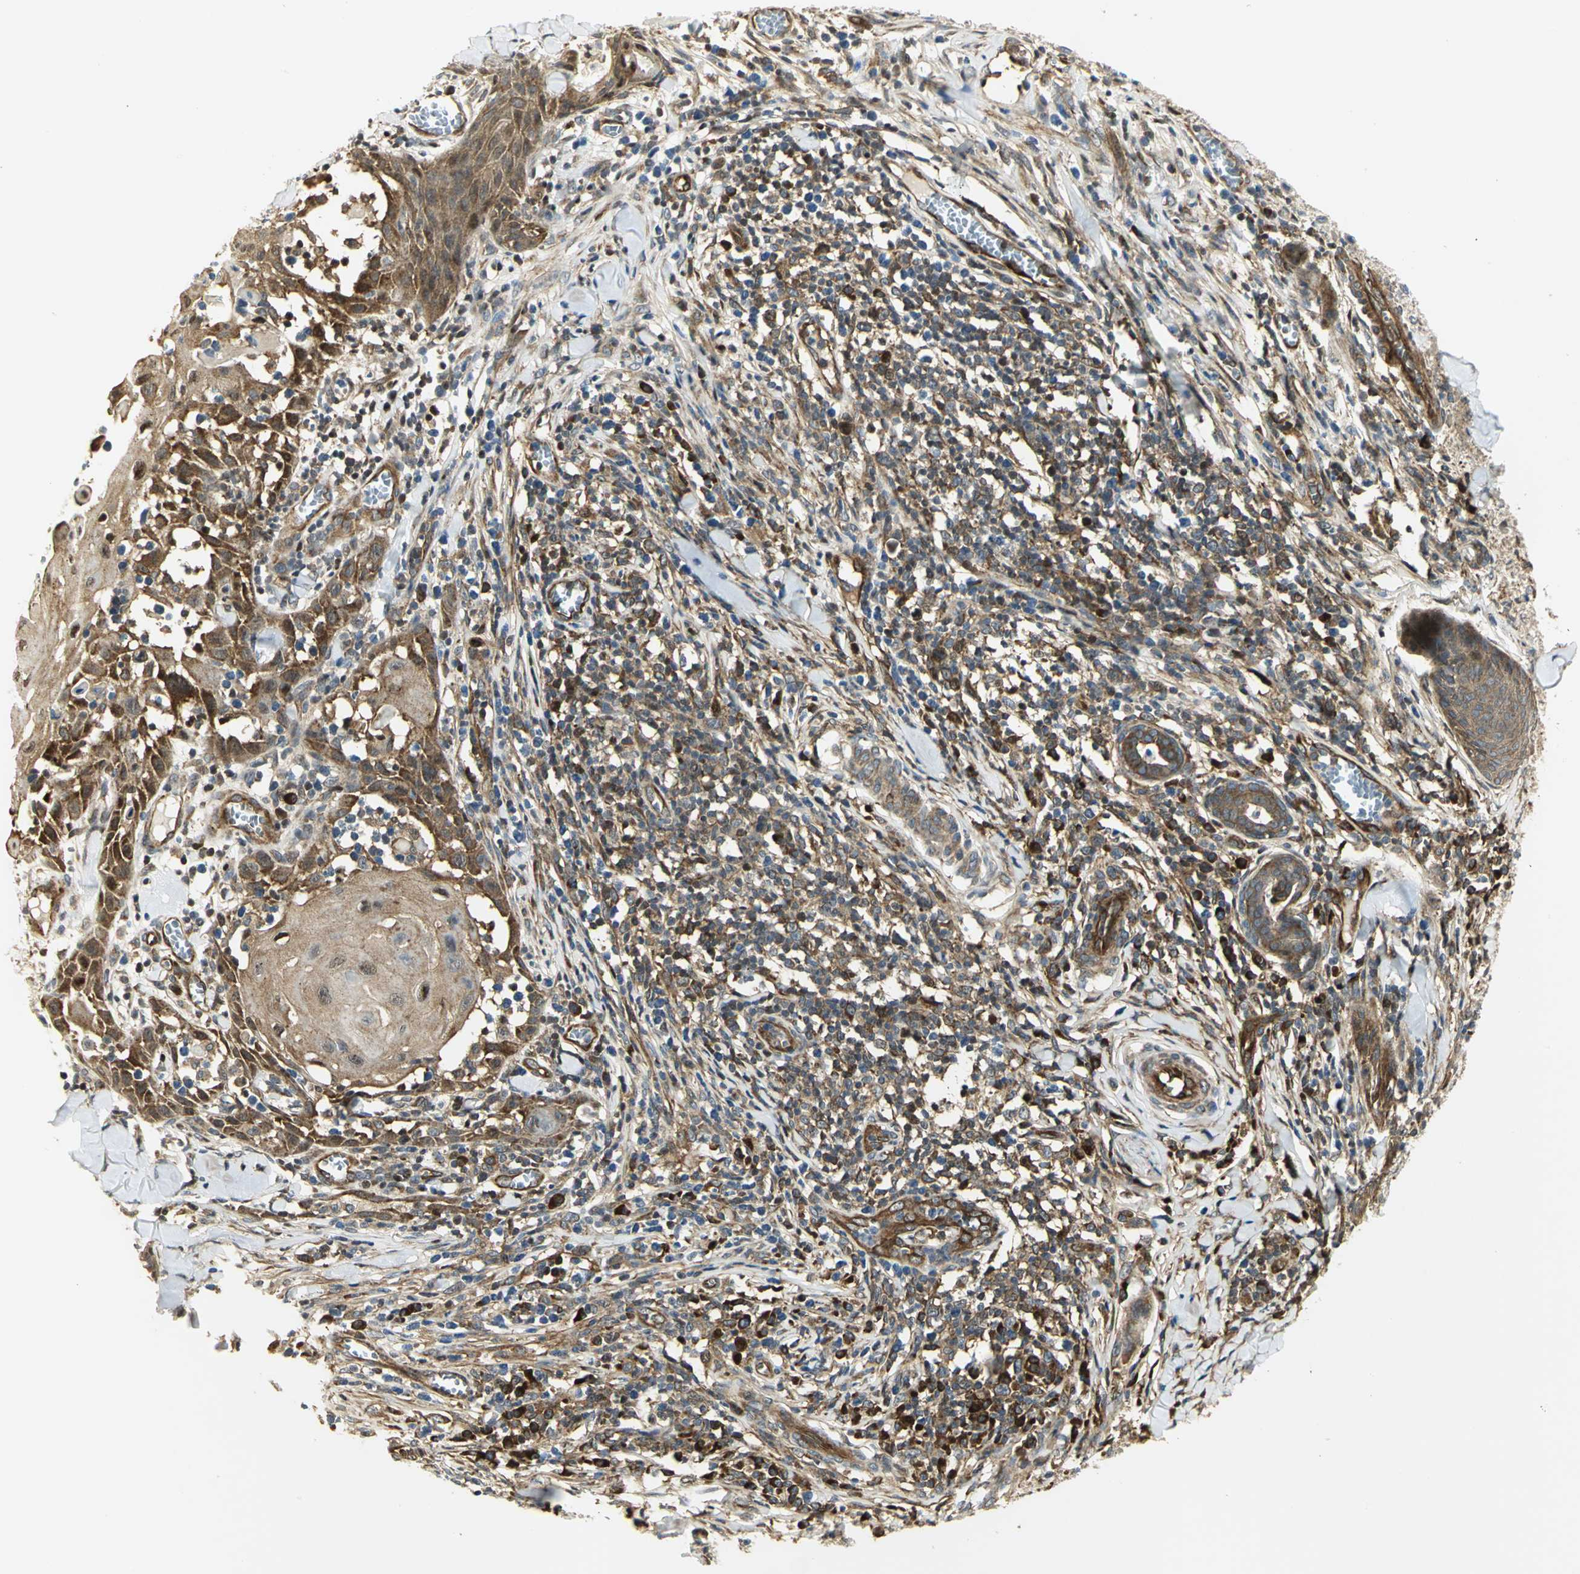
{"staining": {"intensity": "moderate", "quantity": ">75%", "location": "cytoplasmic/membranous"}, "tissue": "skin cancer", "cell_type": "Tumor cells", "image_type": "cancer", "snomed": [{"axis": "morphology", "description": "Squamous cell carcinoma, NOS"}, {"axis": "topography", "description": "Skin"}], "caption": "Skin cancer (squamous cell carcinoma) stained for a protein (brown) shows moderate cytoplasmic/membranous positive expression in about >75% of tumor cells.", "gene": "EEA1", "patient": {"sex": "male", "age": 24}}